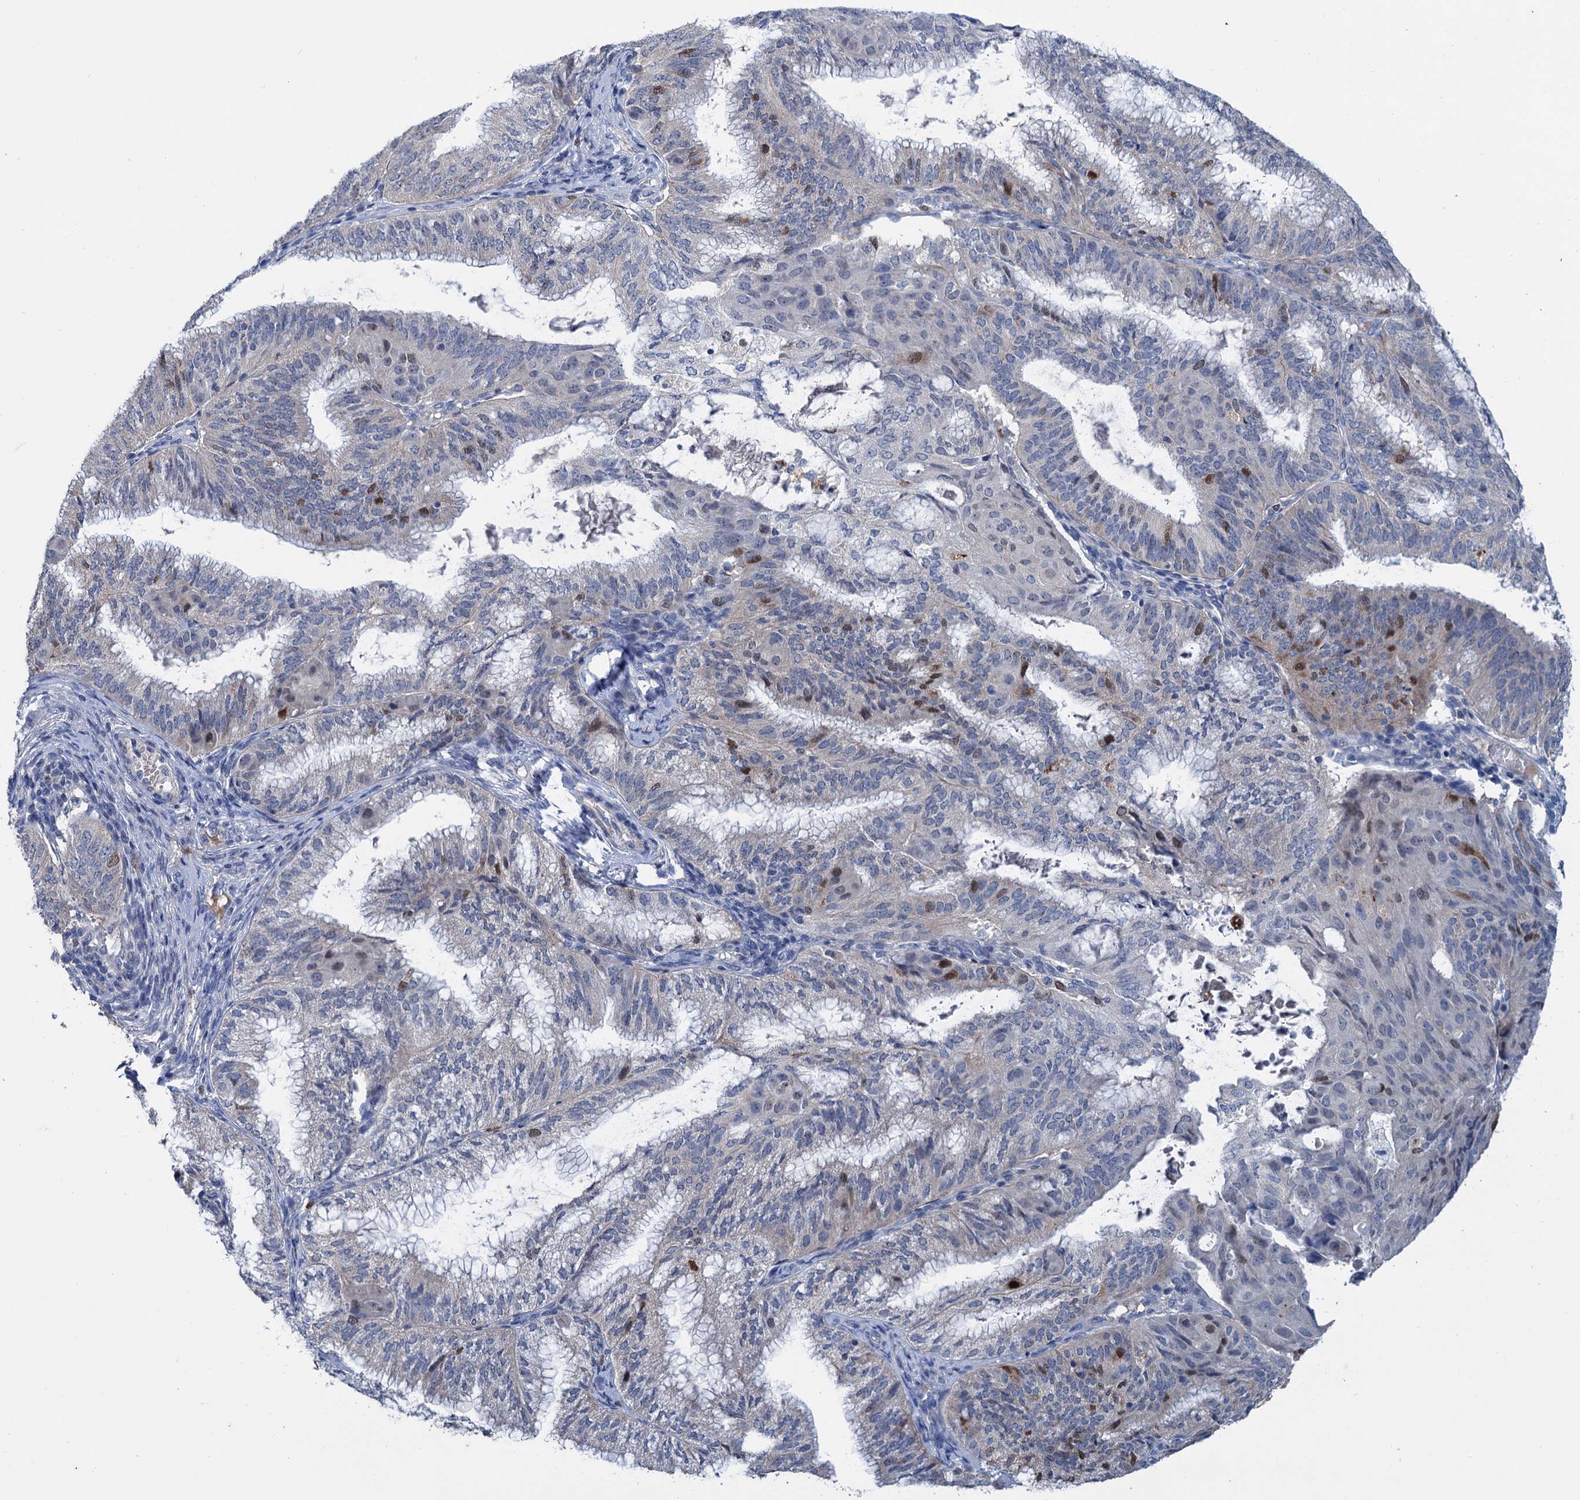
{"staining": {"intensity": "moderate", "quantity": "<25%", "location": "nuclear"}, "tissue": "endometrial cancer", "cell_type": "Tumor cells", "image_type": "cancer", "snomed": [{"axis": "morphology", "description": "Adenocarcinoma, NOS"}, {"axis": "topography", "description": "Endometrium"}], "caption": "Immunohistochemistry (IHC) of human endometrial cancer (adenocarcinoma) displays low levels of moderate nuclear expression in approximately <25% of tumor cells.", "gene": "FAM111B", "patient": {"sex": "female", "age": 49}}